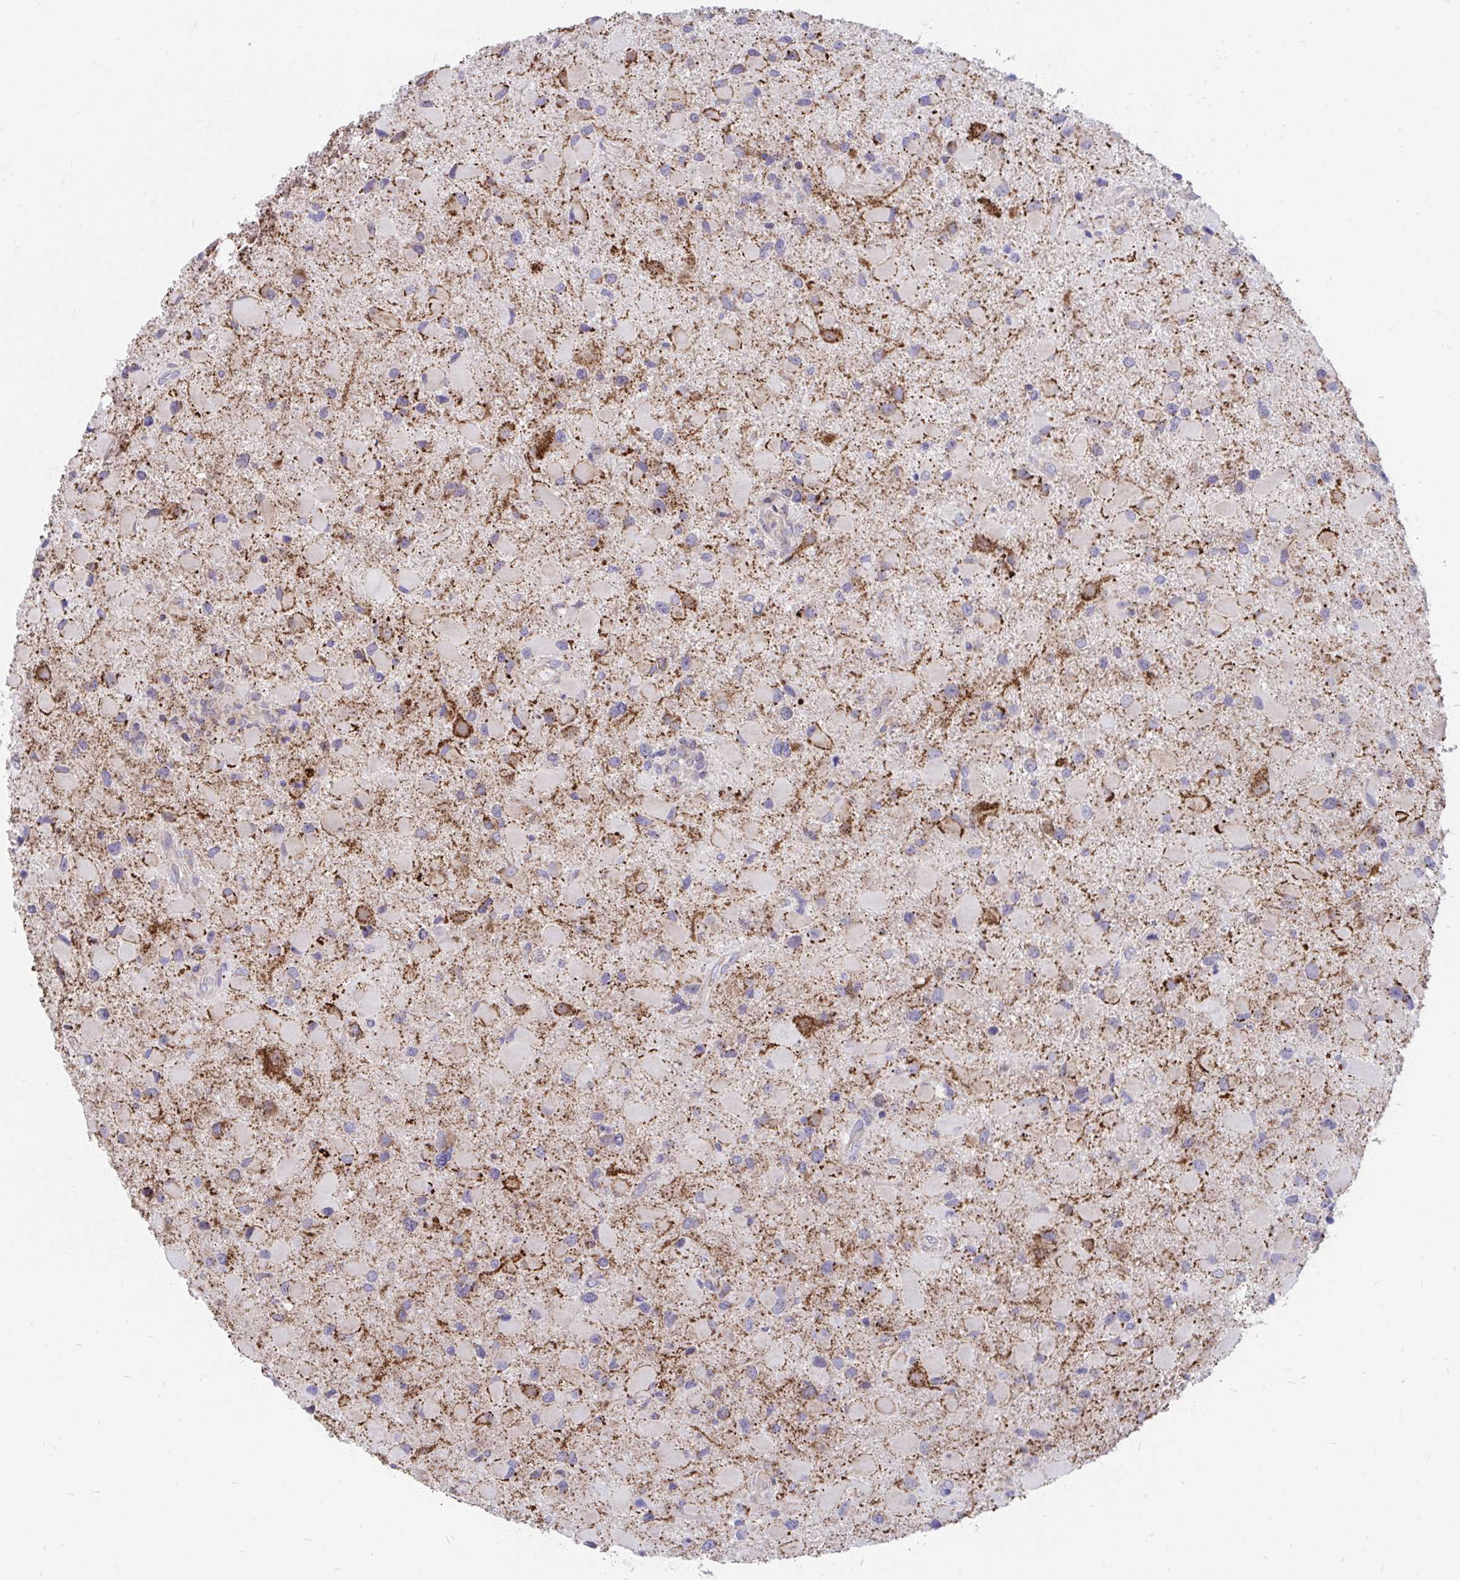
{"staining": {"intensity": "moderate", "quantity": "<25%", "location": "cytoplasmic/membranous"}, "tissue": "glioma", "cell_type": "Tumor cells", "image_type": "cancer", "snomed": [{"axis": "morphology", "description": "Glioma, malignant, Low grade"}, {"axis": "topography", "description": "Brain"}], "caption": "IHC of human glioma demonstrates low levels of moderate cytoplasmic/membranous staining in approximately <25% of tumor cells.", "gene": "FHIP1B", "patient": {"sex": "female", "age": 32}}